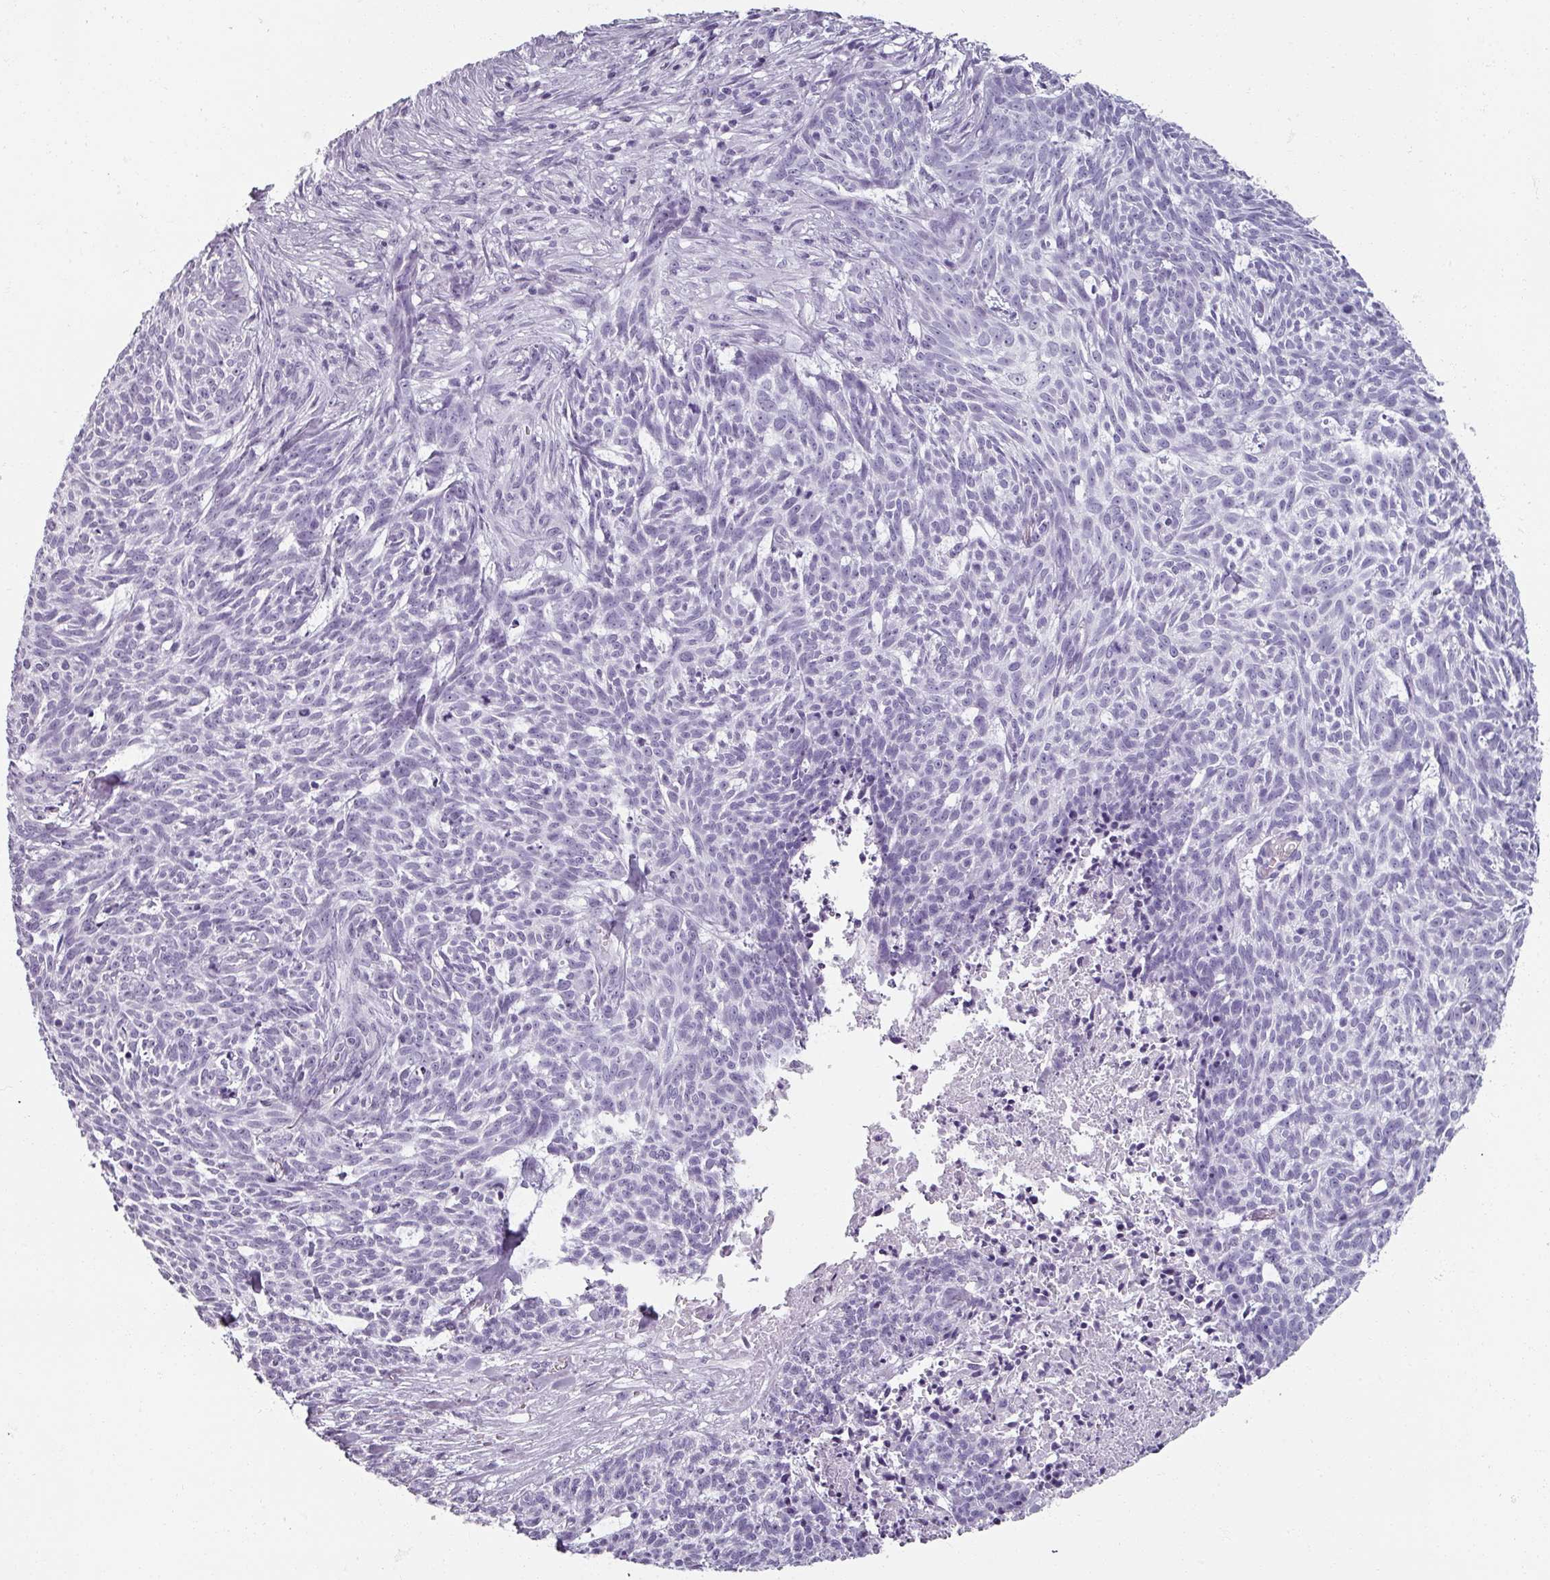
{"staining": {"intensity": "negative", "quantity": "none", "location": "none"}, "tissue": "skin cancer", "cell_type": "Tumor cells", "image_type": "cancer", "snomed": [{"axis": "morphology", "description": "Basal cell carcinoma"}, {"axis": "topography", "description": "Skin"}], "caption": "Tumor cells are negative for brown protein staining in skin basal cell carcinoma.", "gene": "REG3G", "patient": {"sex": "female", "age": 93}}